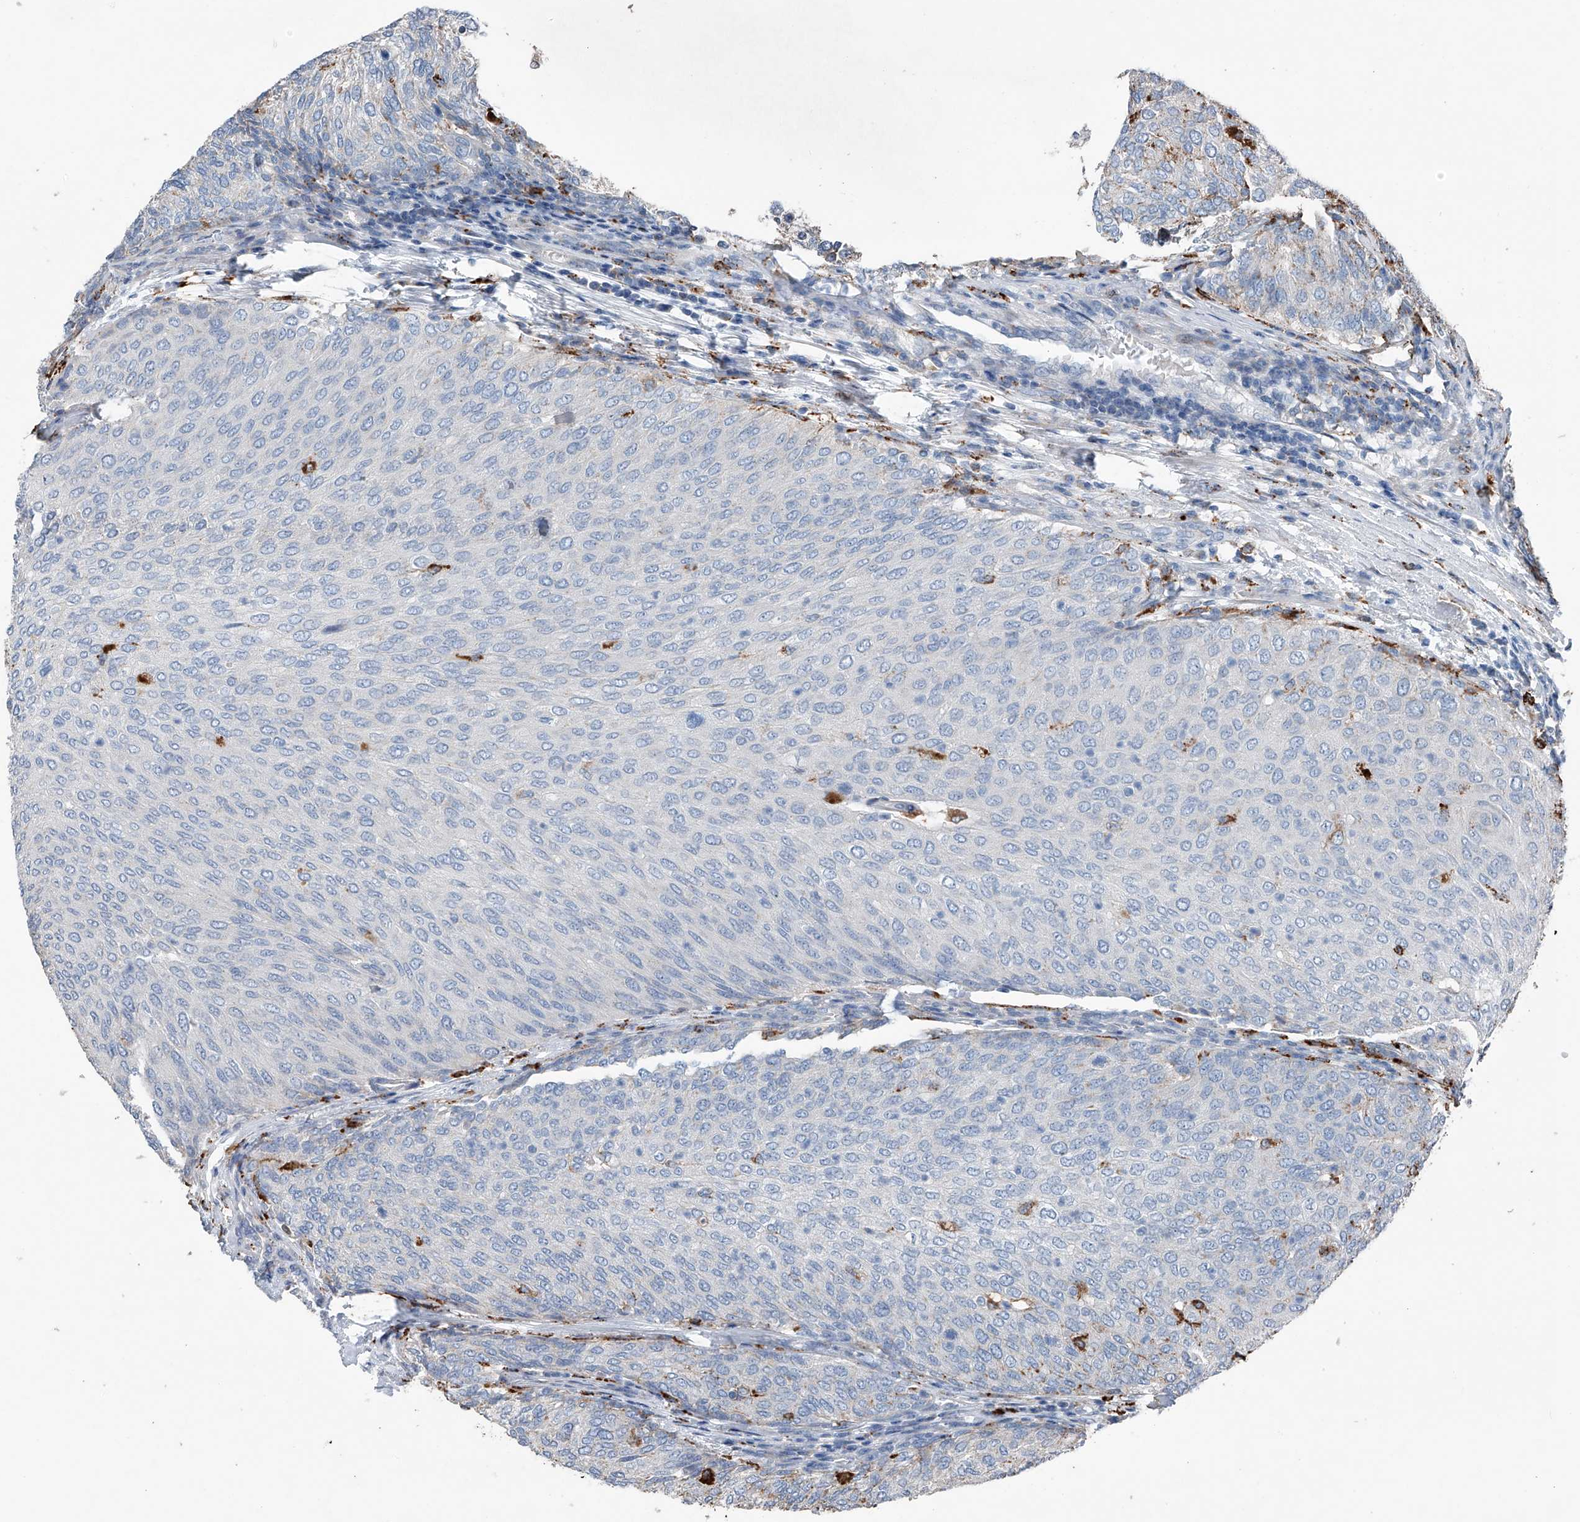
{"staining": {"intensity": "negative", "quantity": "none", "location": "none"}, "tissue": "urothelial cancer", "cell_type": "Tumor cells", "image_type": "cancer", "snomed": [{"axis": "morphology", "description": "Urothelial carcinoma, Low grade"}, {"axis": "topography", "description": "Urinary bladder"}], "caption": "Human urothelial cancer stained for a protein using immunohistochemistry demonstrates no staining in tumor cells.", "gene": "ZNF772", "patient": {"sex": "female", "age": 79}}